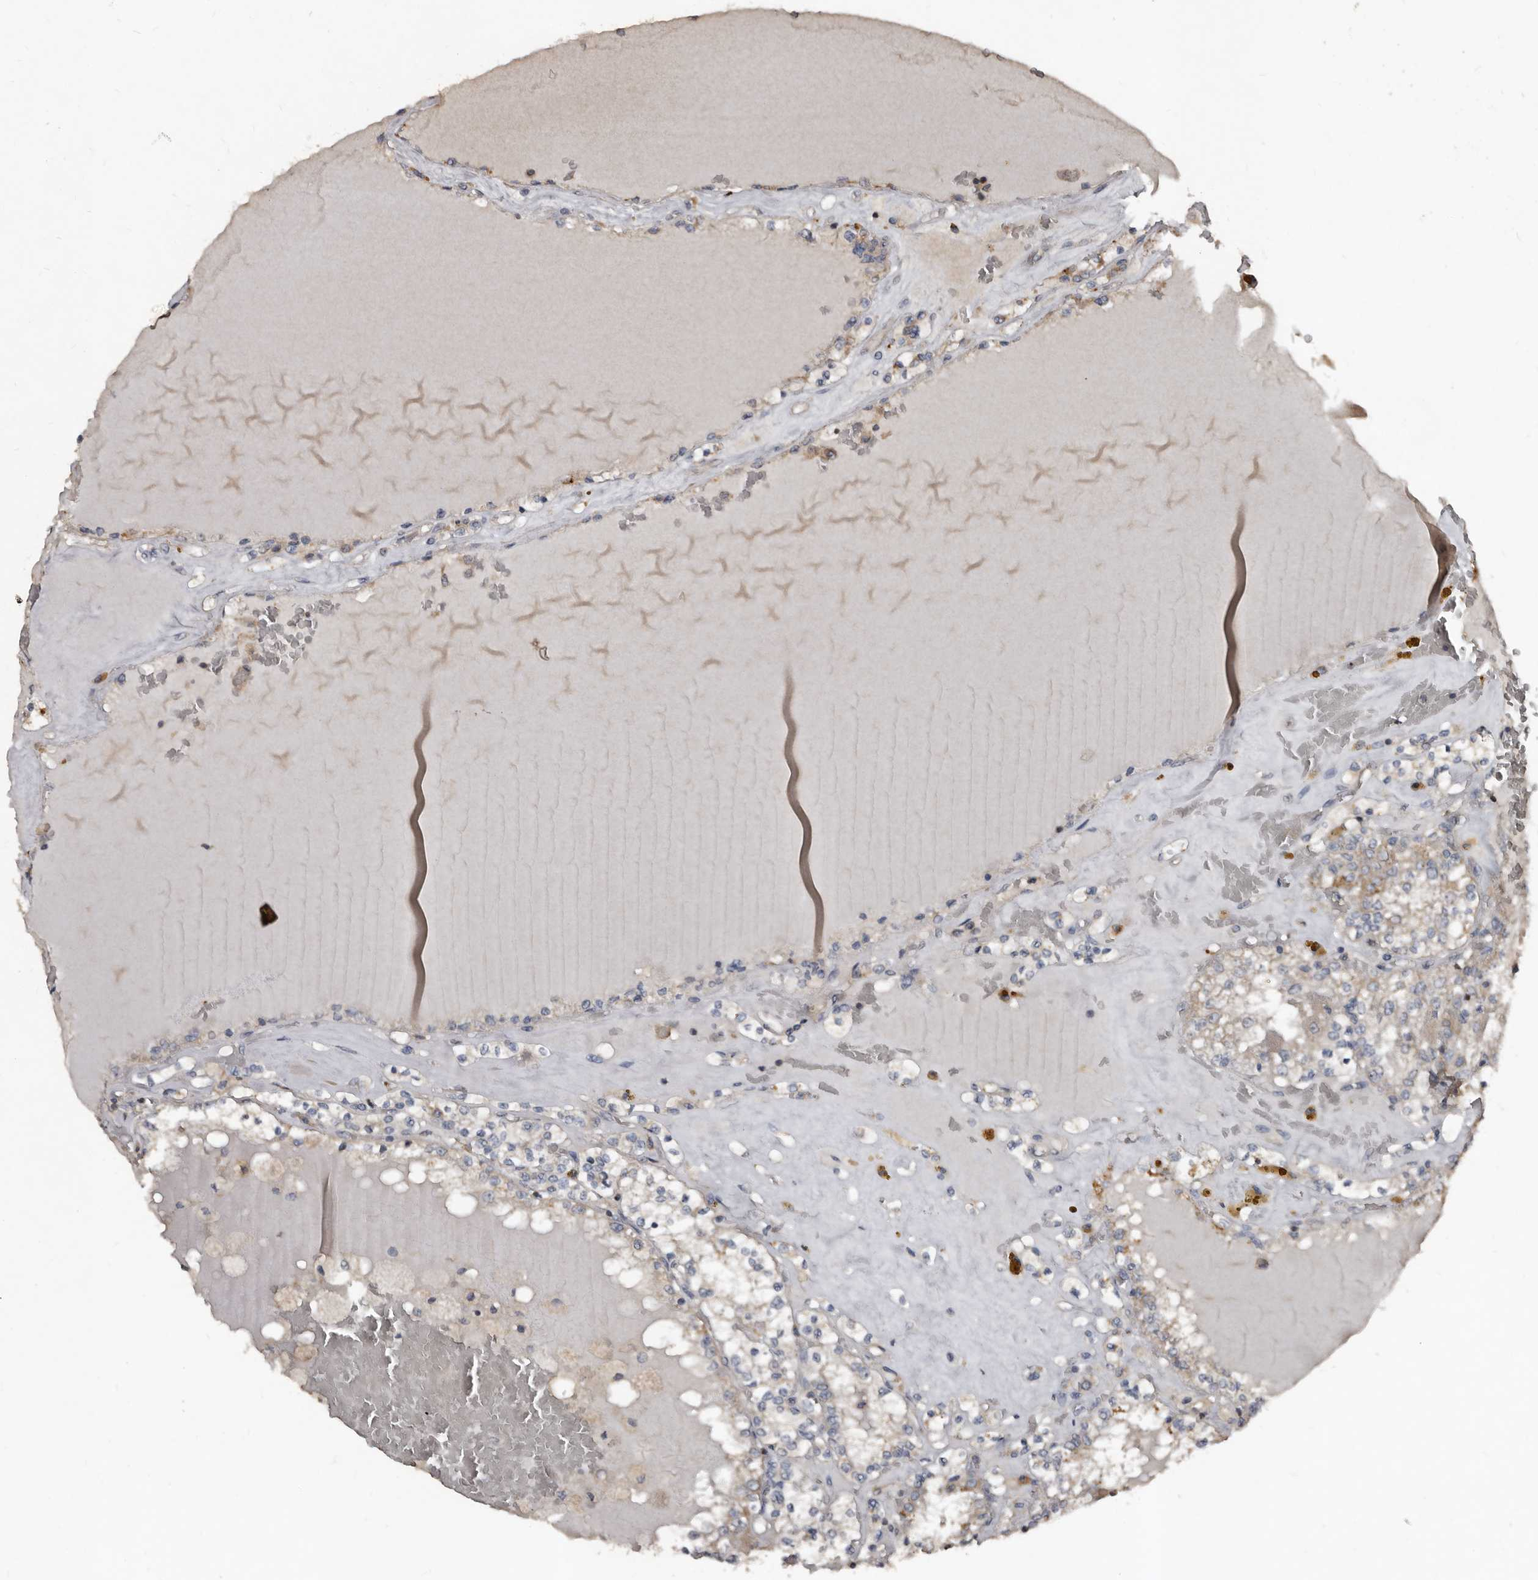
{"staining": {"intensity": "negative", "quantity": "none", "location": "none"}, "tissue": "renal cancer", "cell_type": "Tumor cells", "image_type": "cancer", "snomed": [{"axis": "morphology", "description": "Adenocarcinoma, NOS"}, {"axis": "topography", "description": "Kidney"}], "caption": "A high-resolution image shows immunohistochemistry staining of renal cancer, which demonstrates no significant staining in tumor cells.", "gene": "GREB1", "patient": {"sex": "female", "age": 56}}